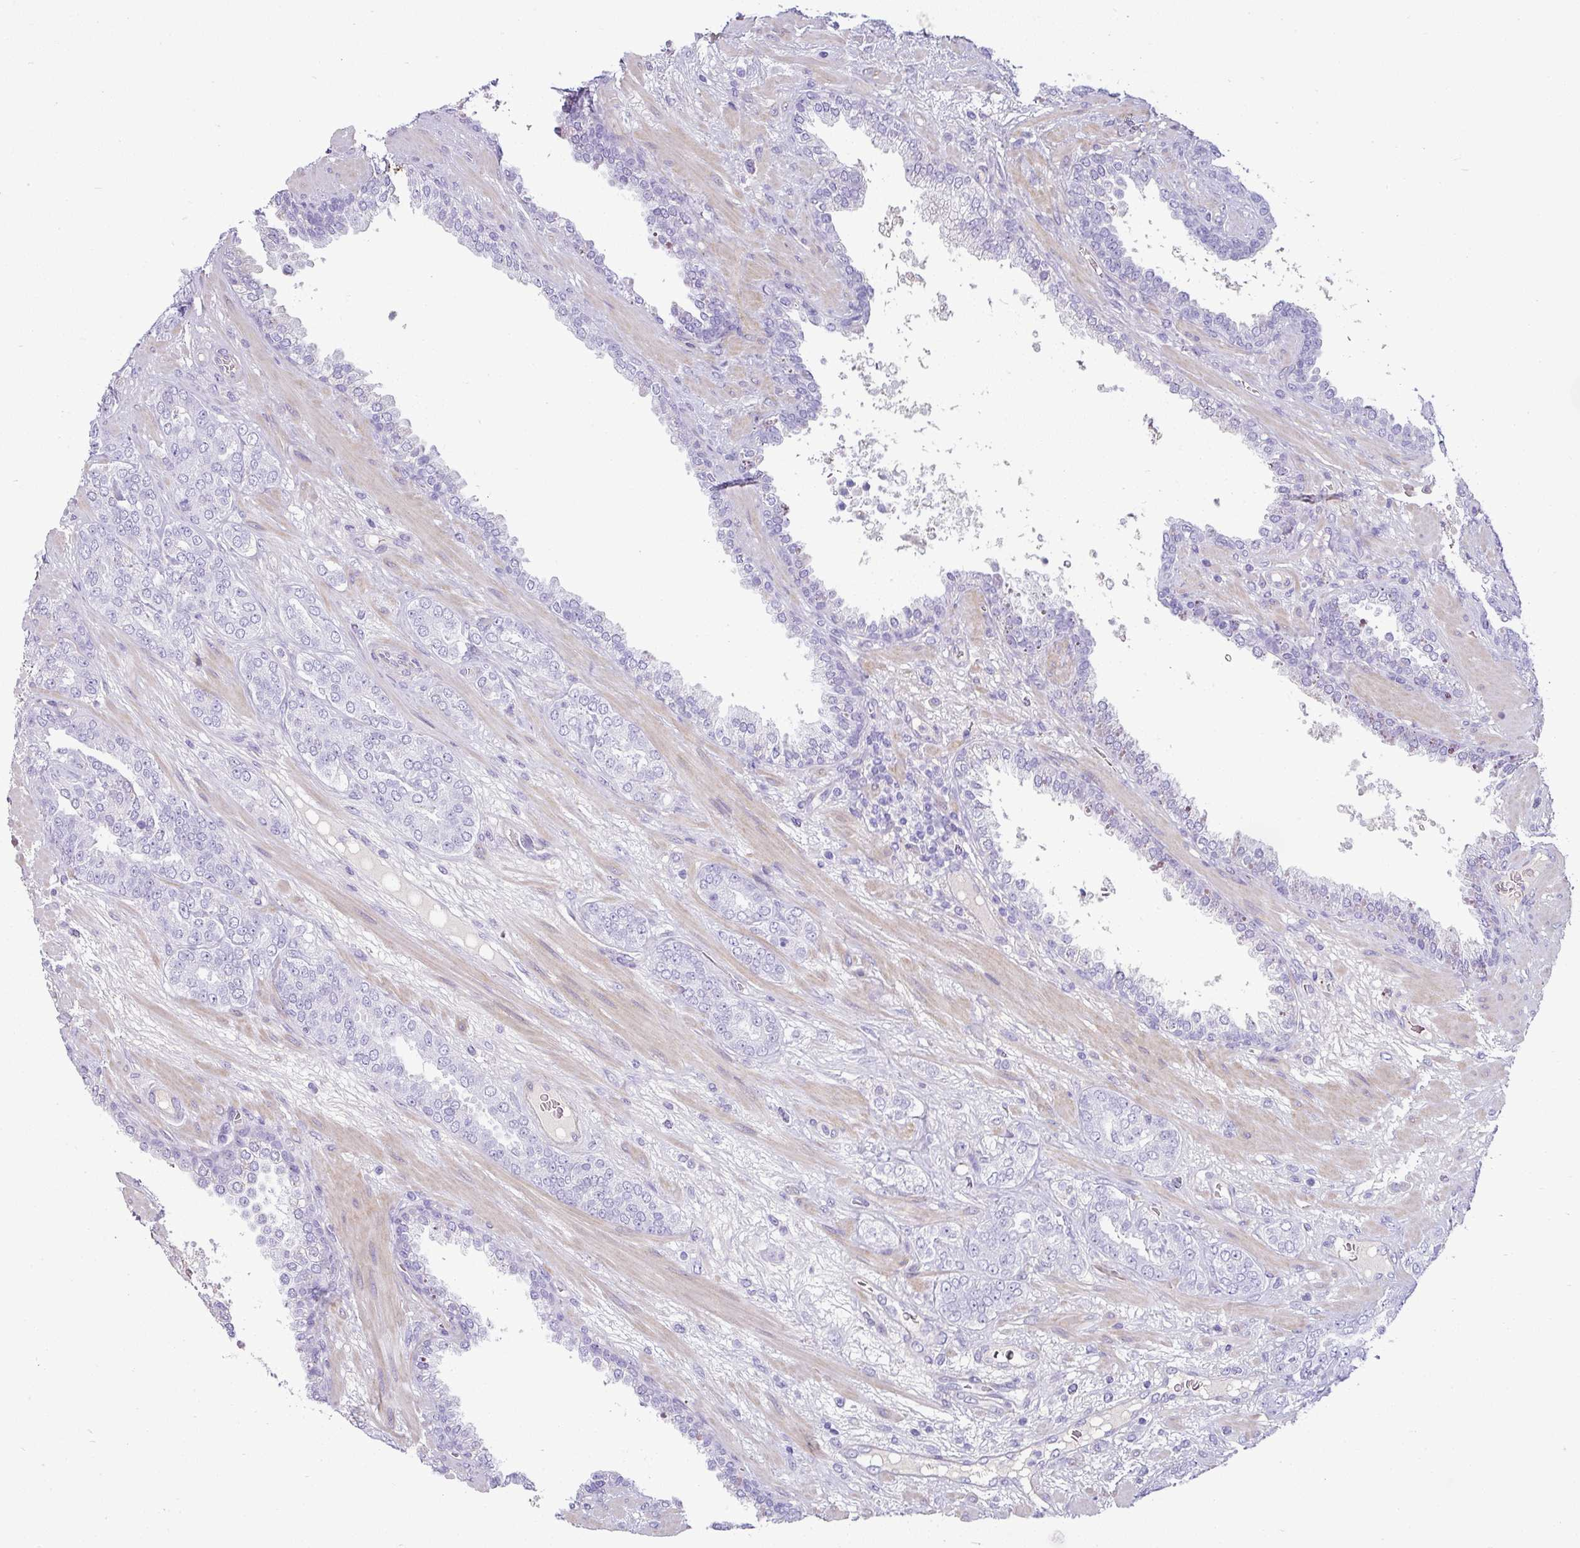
{"staining": {"intensity": "negative", "quantity": "none", "location": "none"}, "tissue": "prostate cancer", "cell_type": "Tumor cells", "image_type": "cancer", "snomed": [{"axis": "morphology", "description": "Adenocarcinoma, High grade"}, {"axis": "topography", "description": "Prostate"}], "caption": "Histopathology image shows no significant protein positivity in tumor cells of prostate cancer. (Immunohistochemistry (ihc), brightfield microscopy, high magnification).", "gene": "VCX2", "patient": {"sex": "male", "age": 71}}